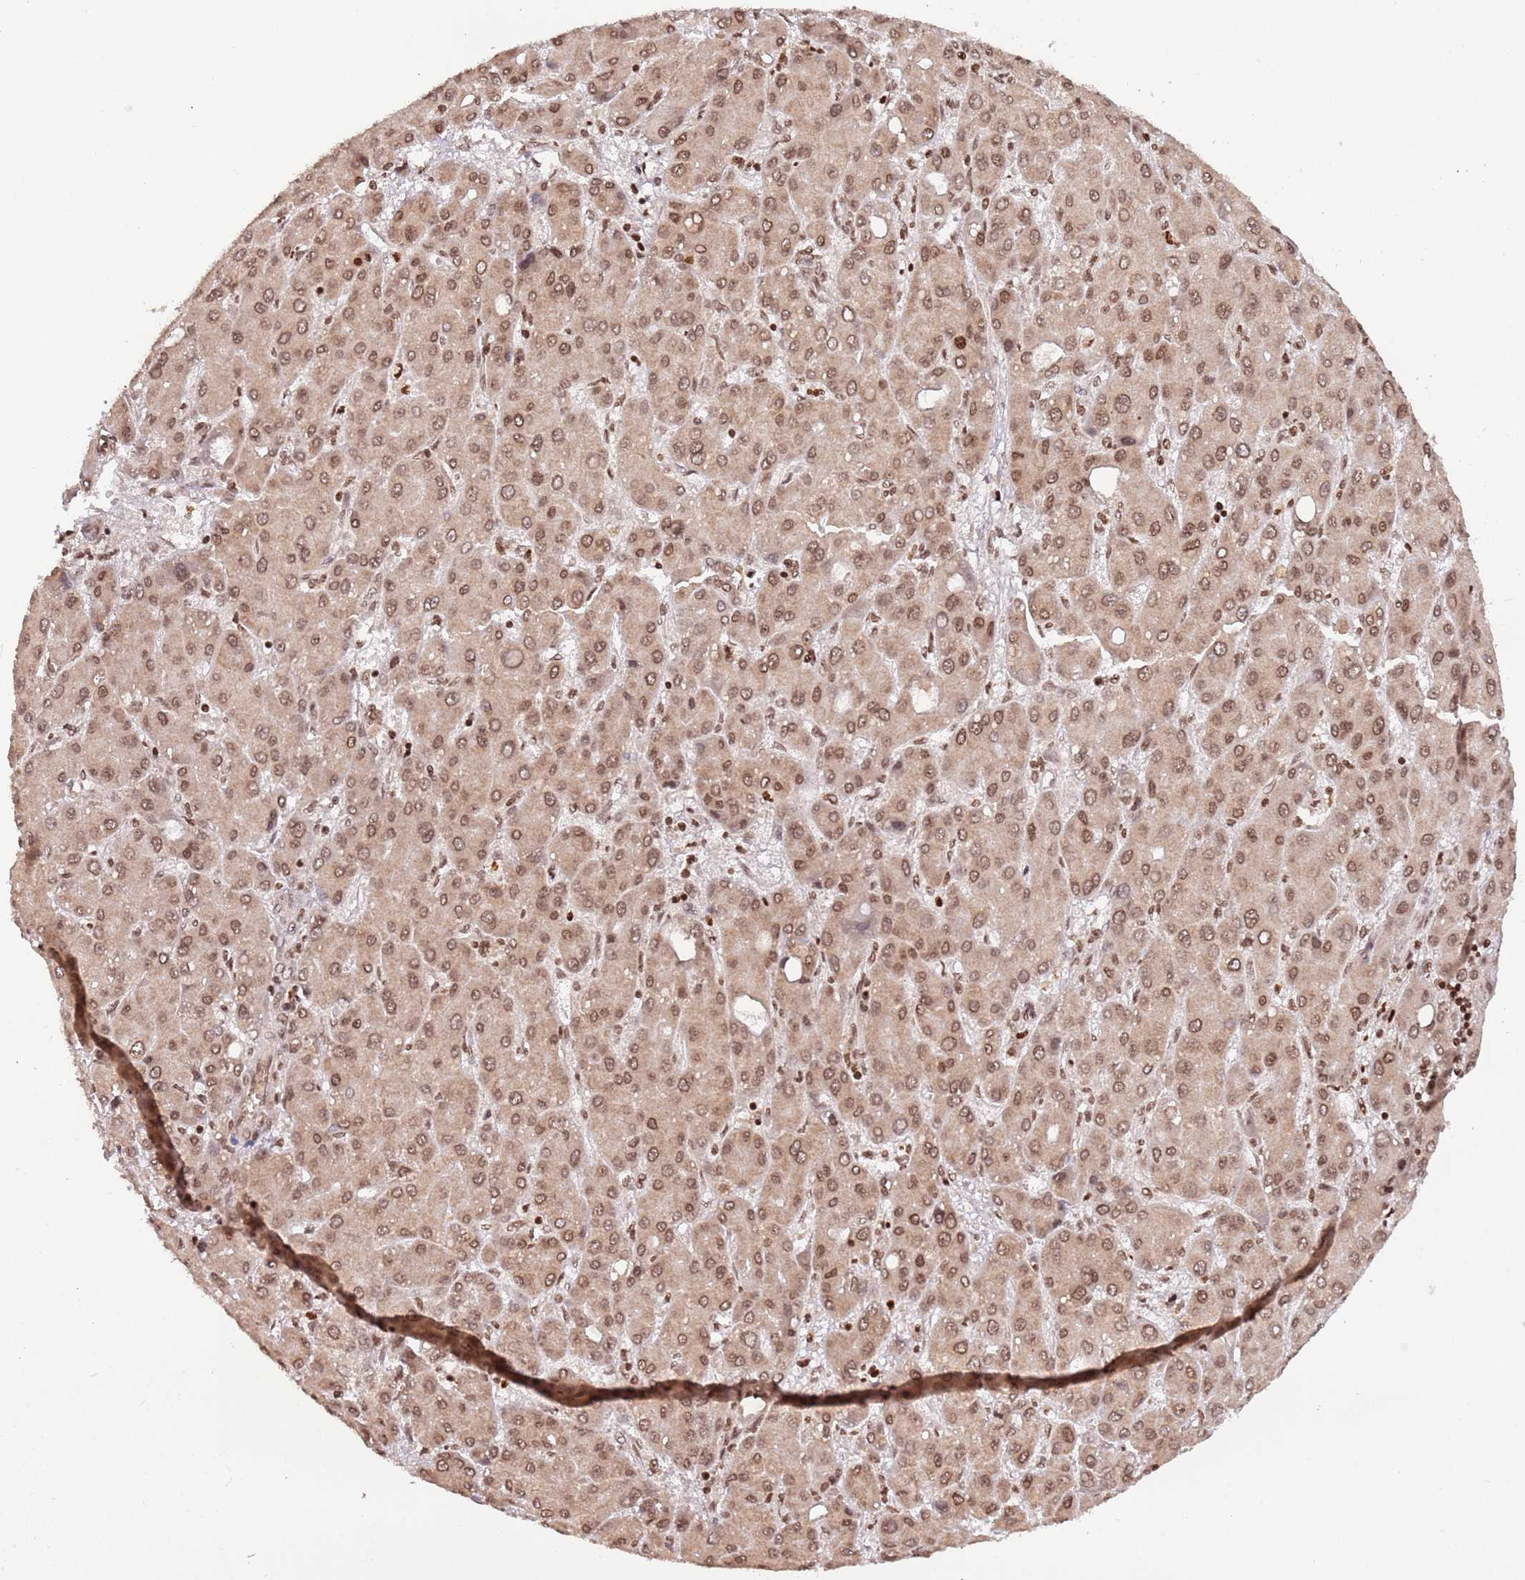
{"staining": {"intensity": "moderate", "quantity": ">75%", "location": "cytoplasmic/membranous,nuclear"}, "tissue": "liver cancer", "cell_type": "Tumor cells", "image_type": "cancer", "snomed": [{"axis": "morphology", "description": "Carcinoma, Hepatocellular, NOS"}, {"axis": "topography", "description": "Liver"}], "caption": "This histopathology image shows hepatocellular carcinoma (liver) stained with immunohistochemistry (IHC) to label a protein in brown. The cytoplasmic/membranous and nuclear of tumor cells show moderate positivity for the protein. Nuclei are counter-stained blue.", "gene": "SAMSN1", "patient": {"sex": "male", "age": 55}}